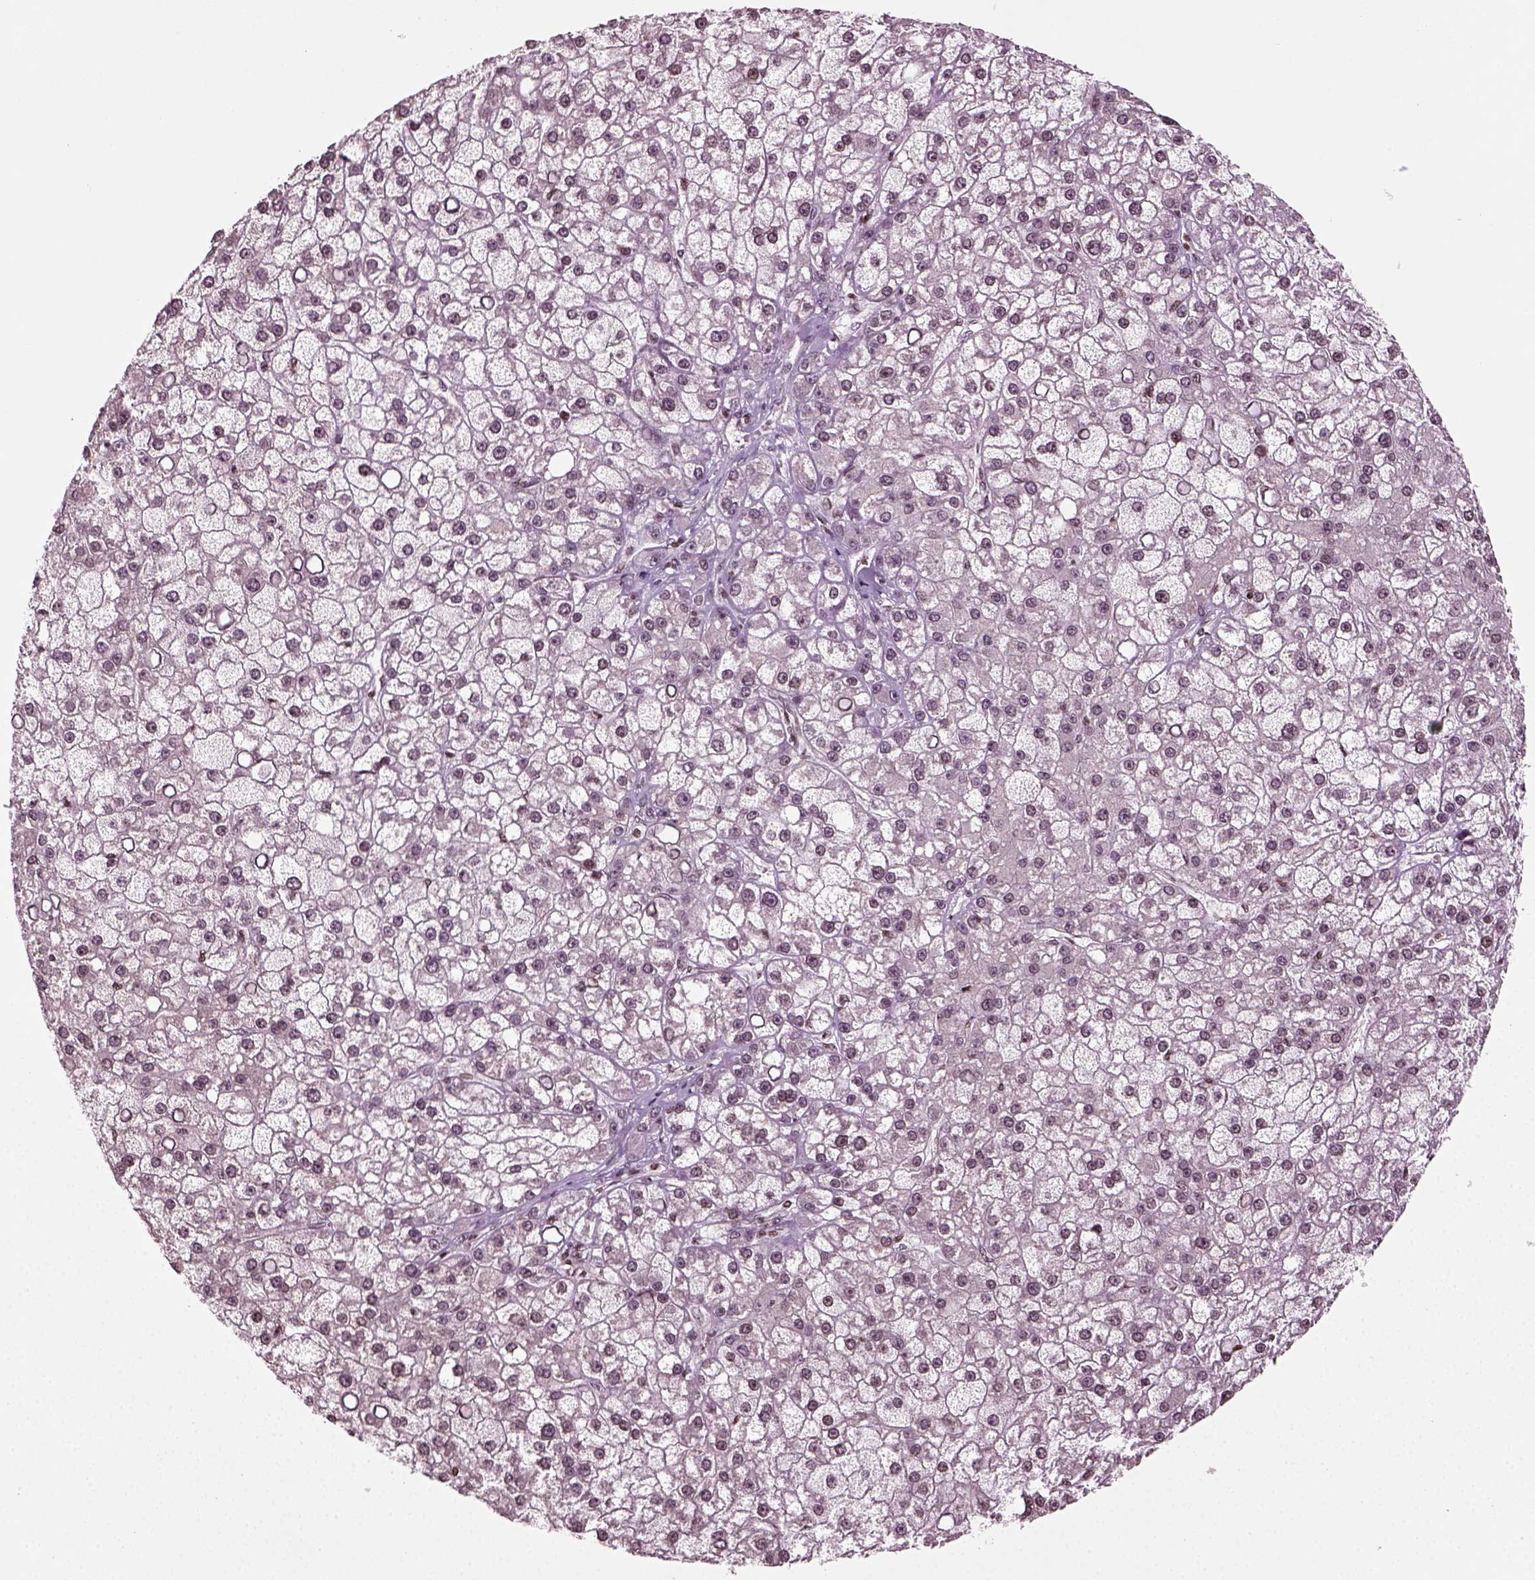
{"staining": {"intensity": "negative", "quantity": "none", "location": "none"}, "tissue": "liver cancer", "cell_type": "Tumor cells", "image_type": "cancer", "snomed": [{"axis": "morphology", "description": "Carcinoma, Hepatocellular, NOS"}, {"axis": "topography", "description": "Liver"}], "caption": "Liver cancer was stained to show a protein in brown. There is no significant staining in tumor cells.", "gene": "HEYL", "patient": {"sex": "male", "age": 67}}